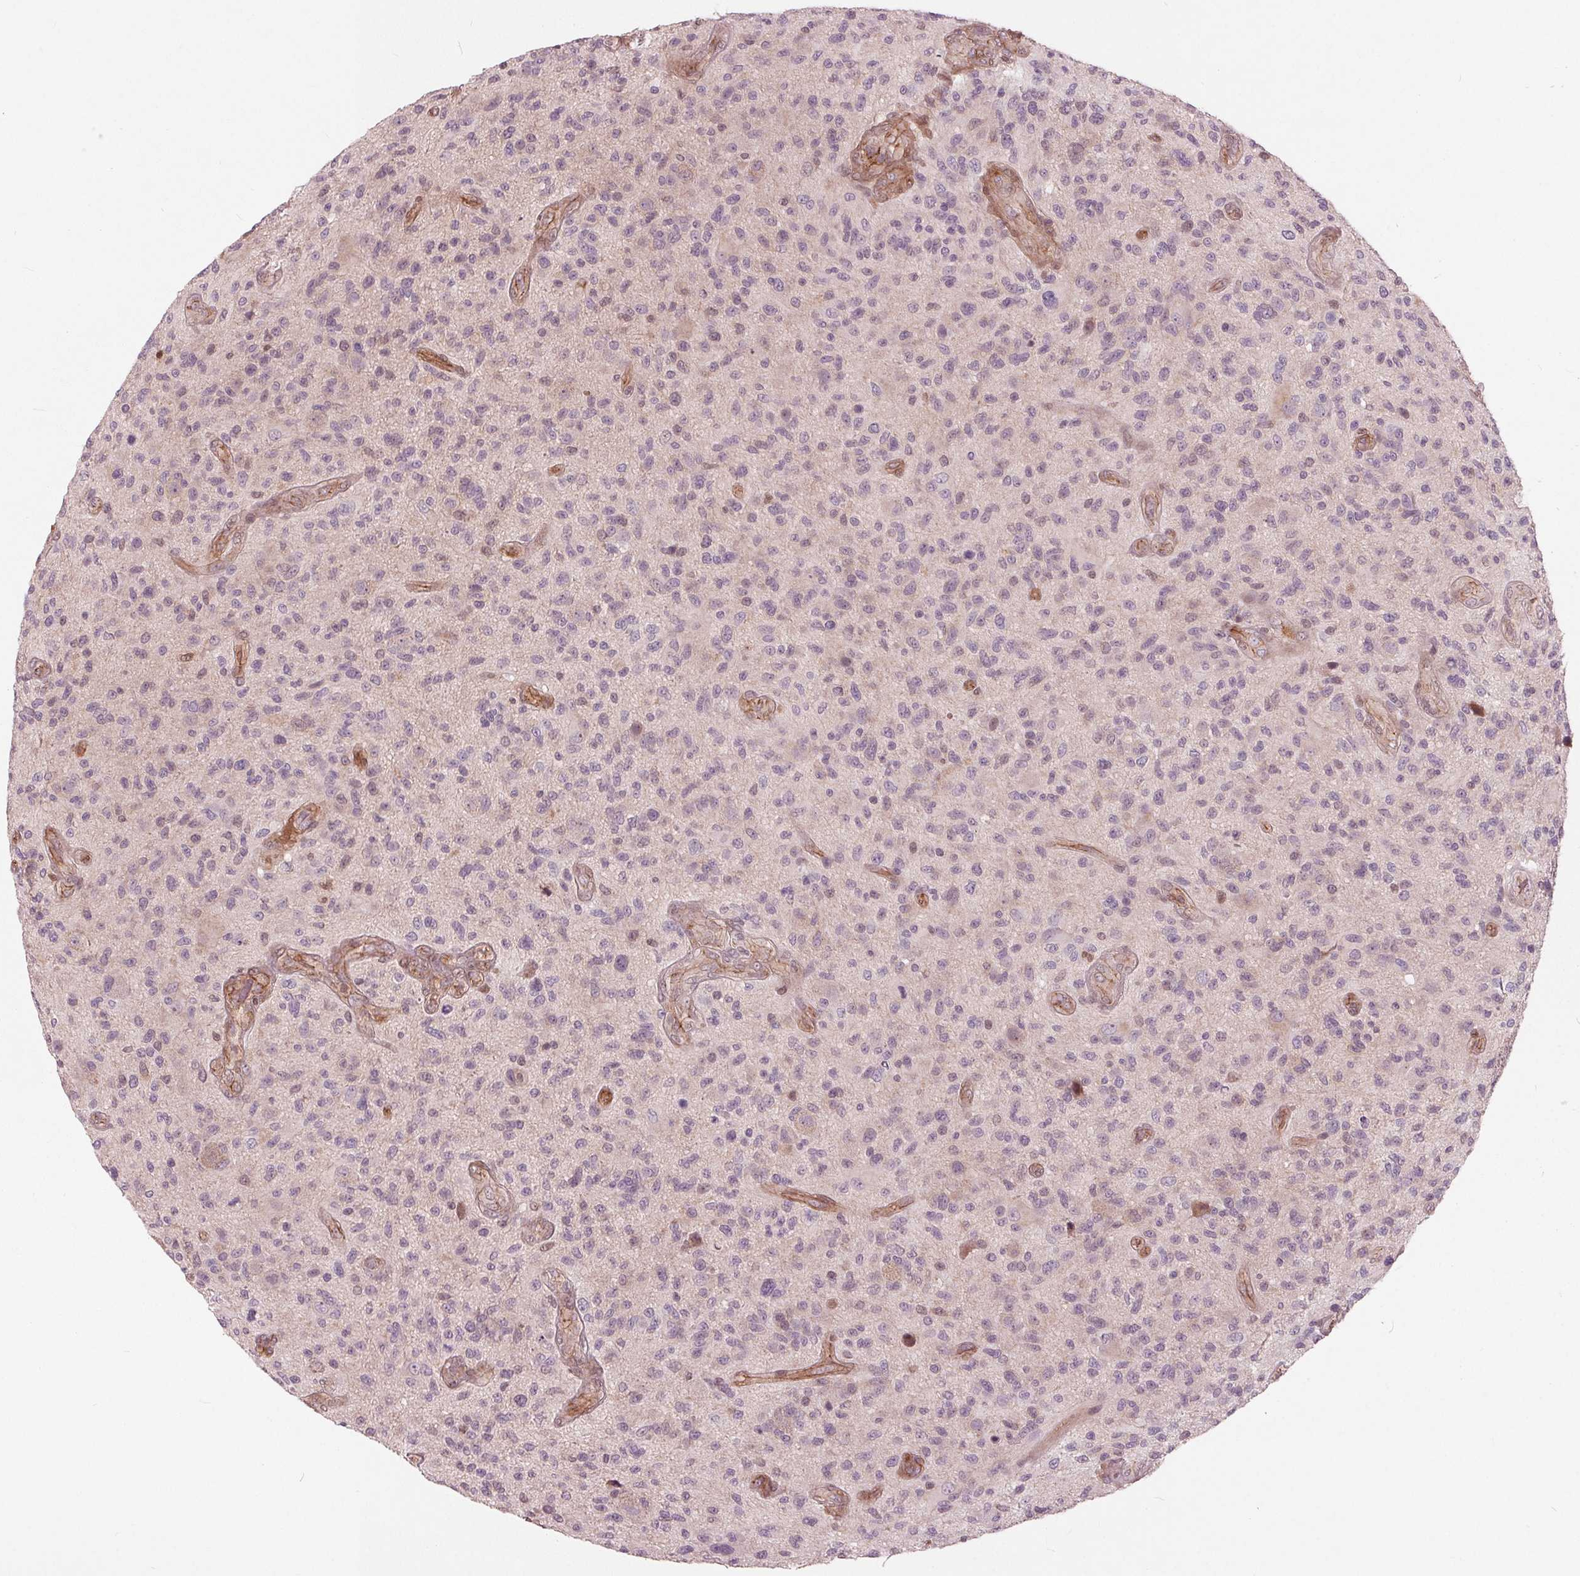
{"staining": {"intensity": "negative", "quantity": "none", "location": "none"}, "tissue": "glioma", "cell_type": "Tumor cells", "image_type": "cancer", "snomed": [{"axis": "morphology", "description": "Glioma, malignant, High grade"}, {"axis": "topography", "description": "Brain"}], "caption": "Immunohistochemical staining of human malignant glioma (high-grade) shows no significant positivity in tumor cells.", "gene": "TXNIP", "patient": {"sex": "male", "age": 47}}